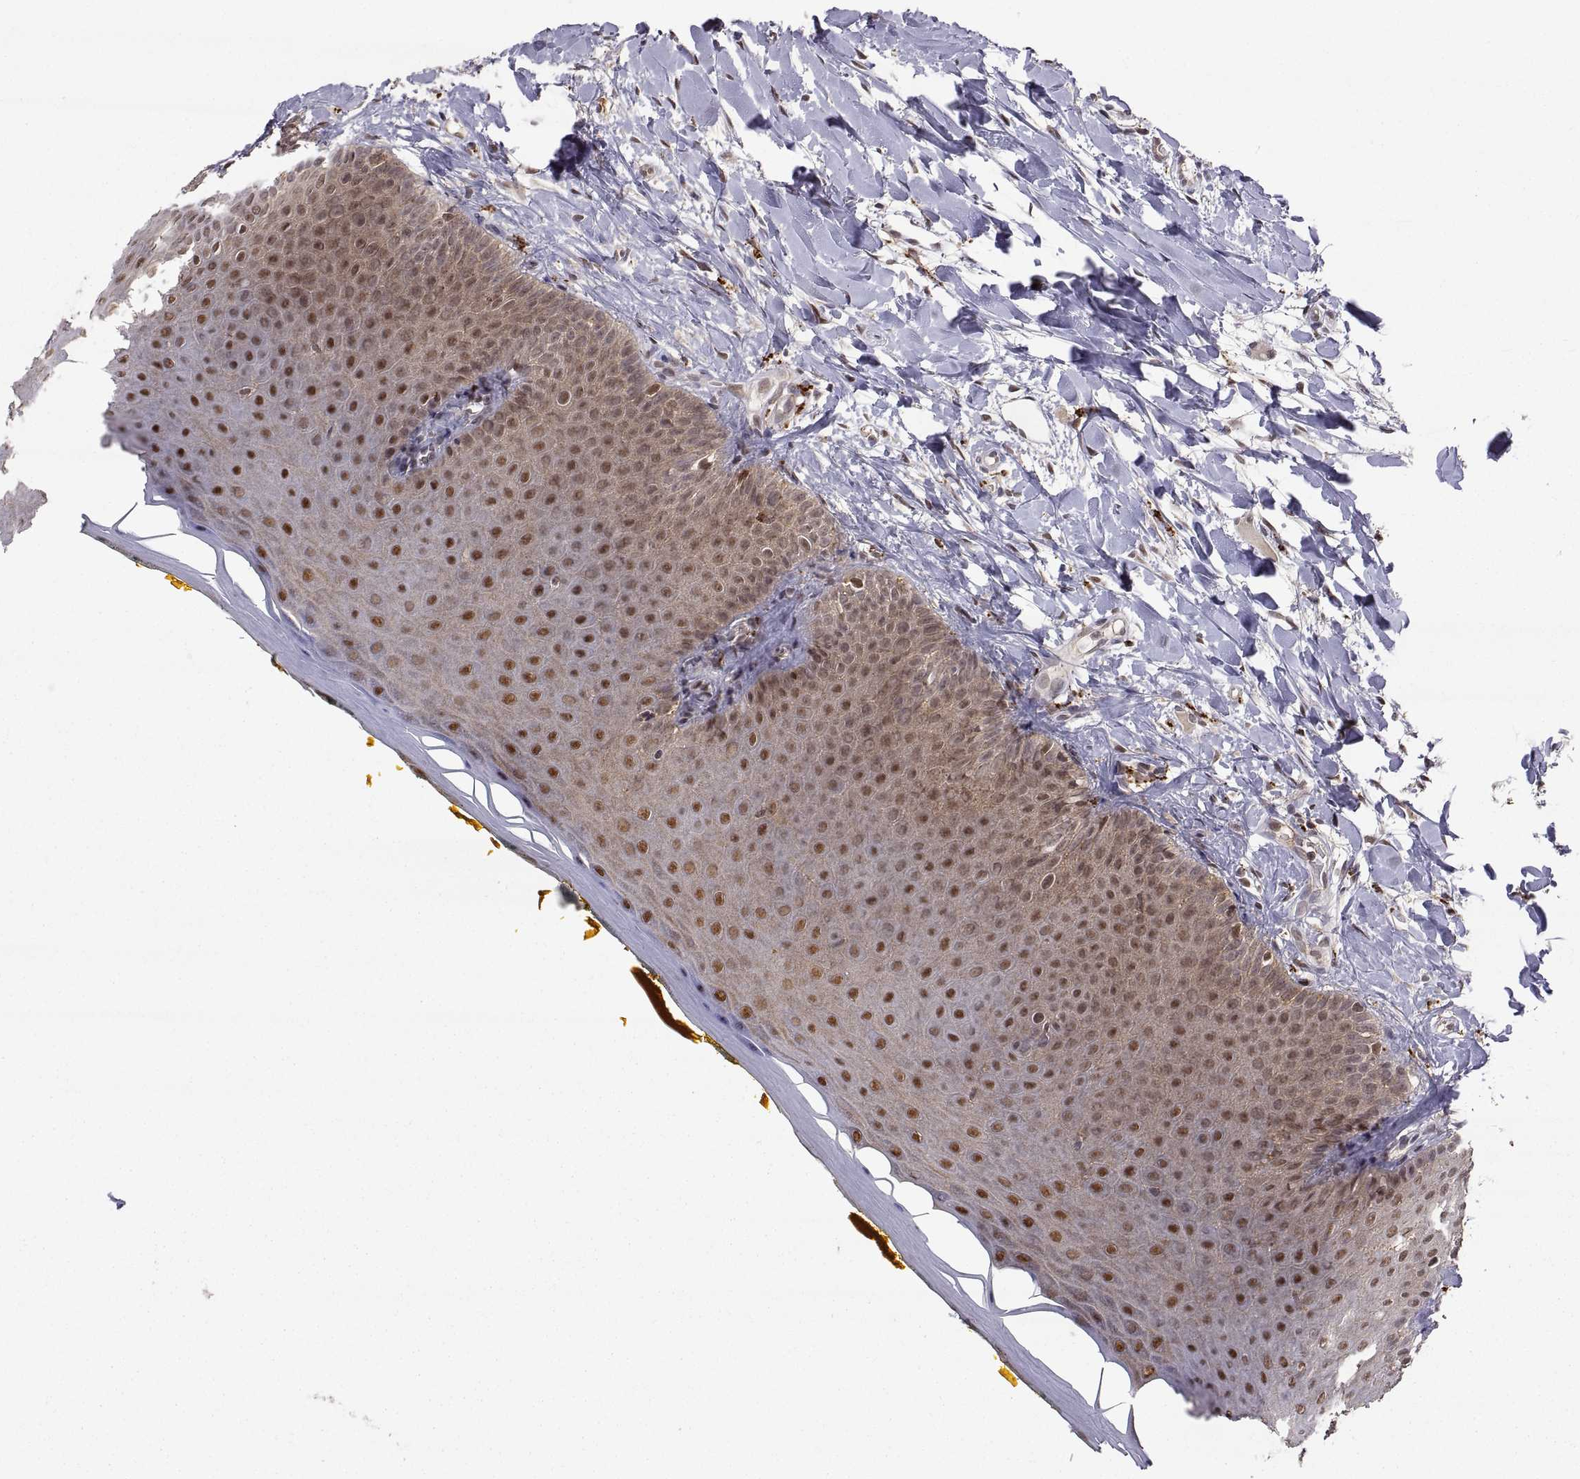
{"staining": {"intensity": "strong", "quantity": ">75%", "location": "cytoplasmic/membranous,nuclear"}, "tissue": "oral mucosa", "cell_type": "Squamous epithelial cells", "image_type": "normal", "snomed": [{"axis": "morphology", "description": "Normal tissue, NOS"}, {"axis": "topography", "description": "Oral tissue"}], "caption": "A brown stain shows strong cytoplasmic/membranous,nuclear positivity of a protein in squamous epithelial cells of normal oral mucosa.", "gene": "PSMC2", "patient": {"sex": "female", "age": 43}}